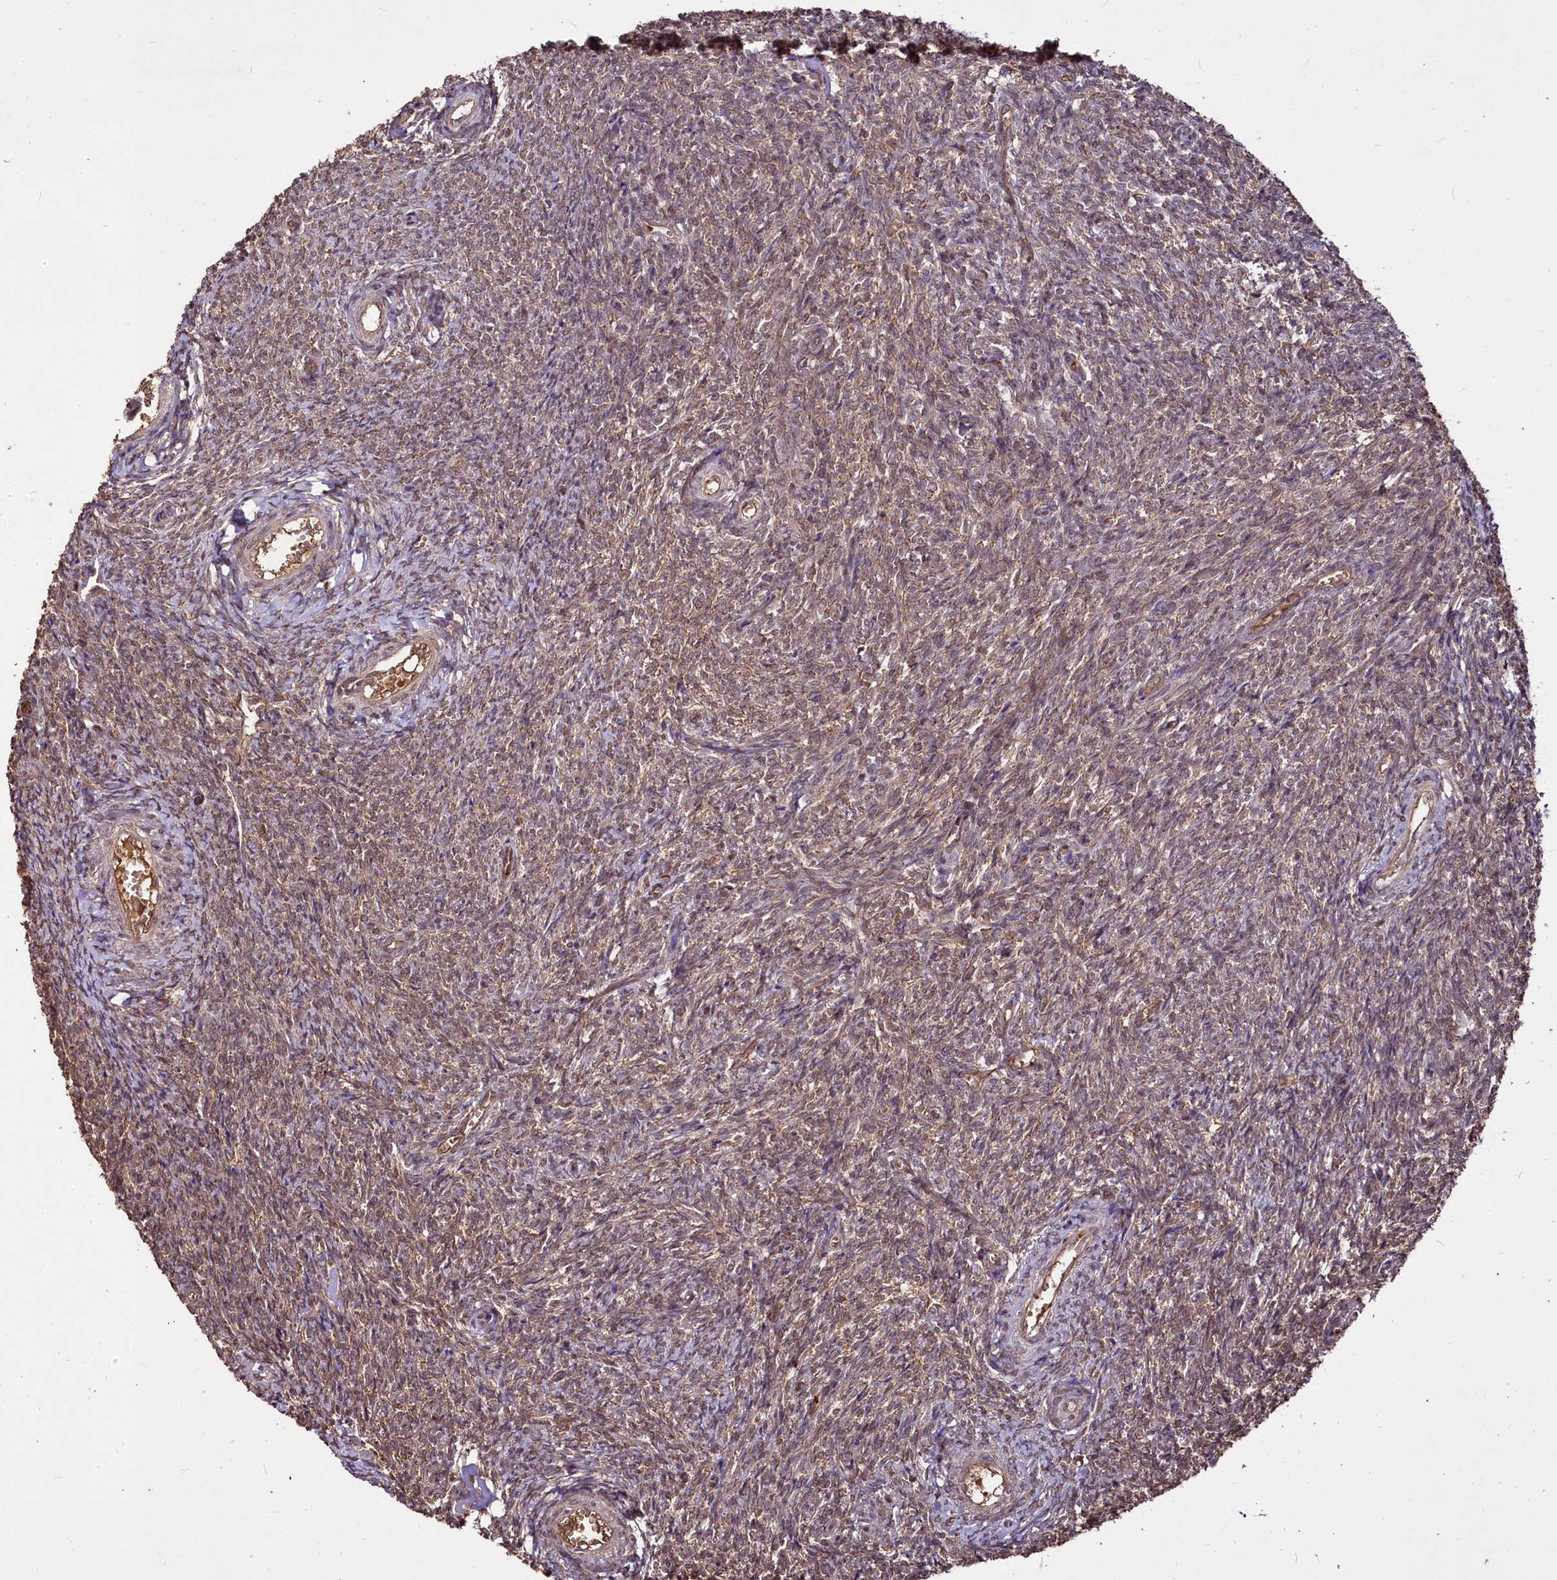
{"staining": {"intensity": "moderate", "quantity": ">75%", "location": "cytoplasmic/membranous"}, "tissue": "ovary", "cell_type": "Follicle cells", "image_type": "normal", "snomed": [{"axis": "morphology", "description": "Normal tissue, NOS"}, {"axis": "topography", "description": "Ovary"}], "caption": "An image showing moderate cytoplasmic/membranous expression in about >75% of follicle cells in normal ovary, as visualized by brown immunohistochemical staining.", "gene": "VPS51", "patient": {"sex": "female", "age": 44}}